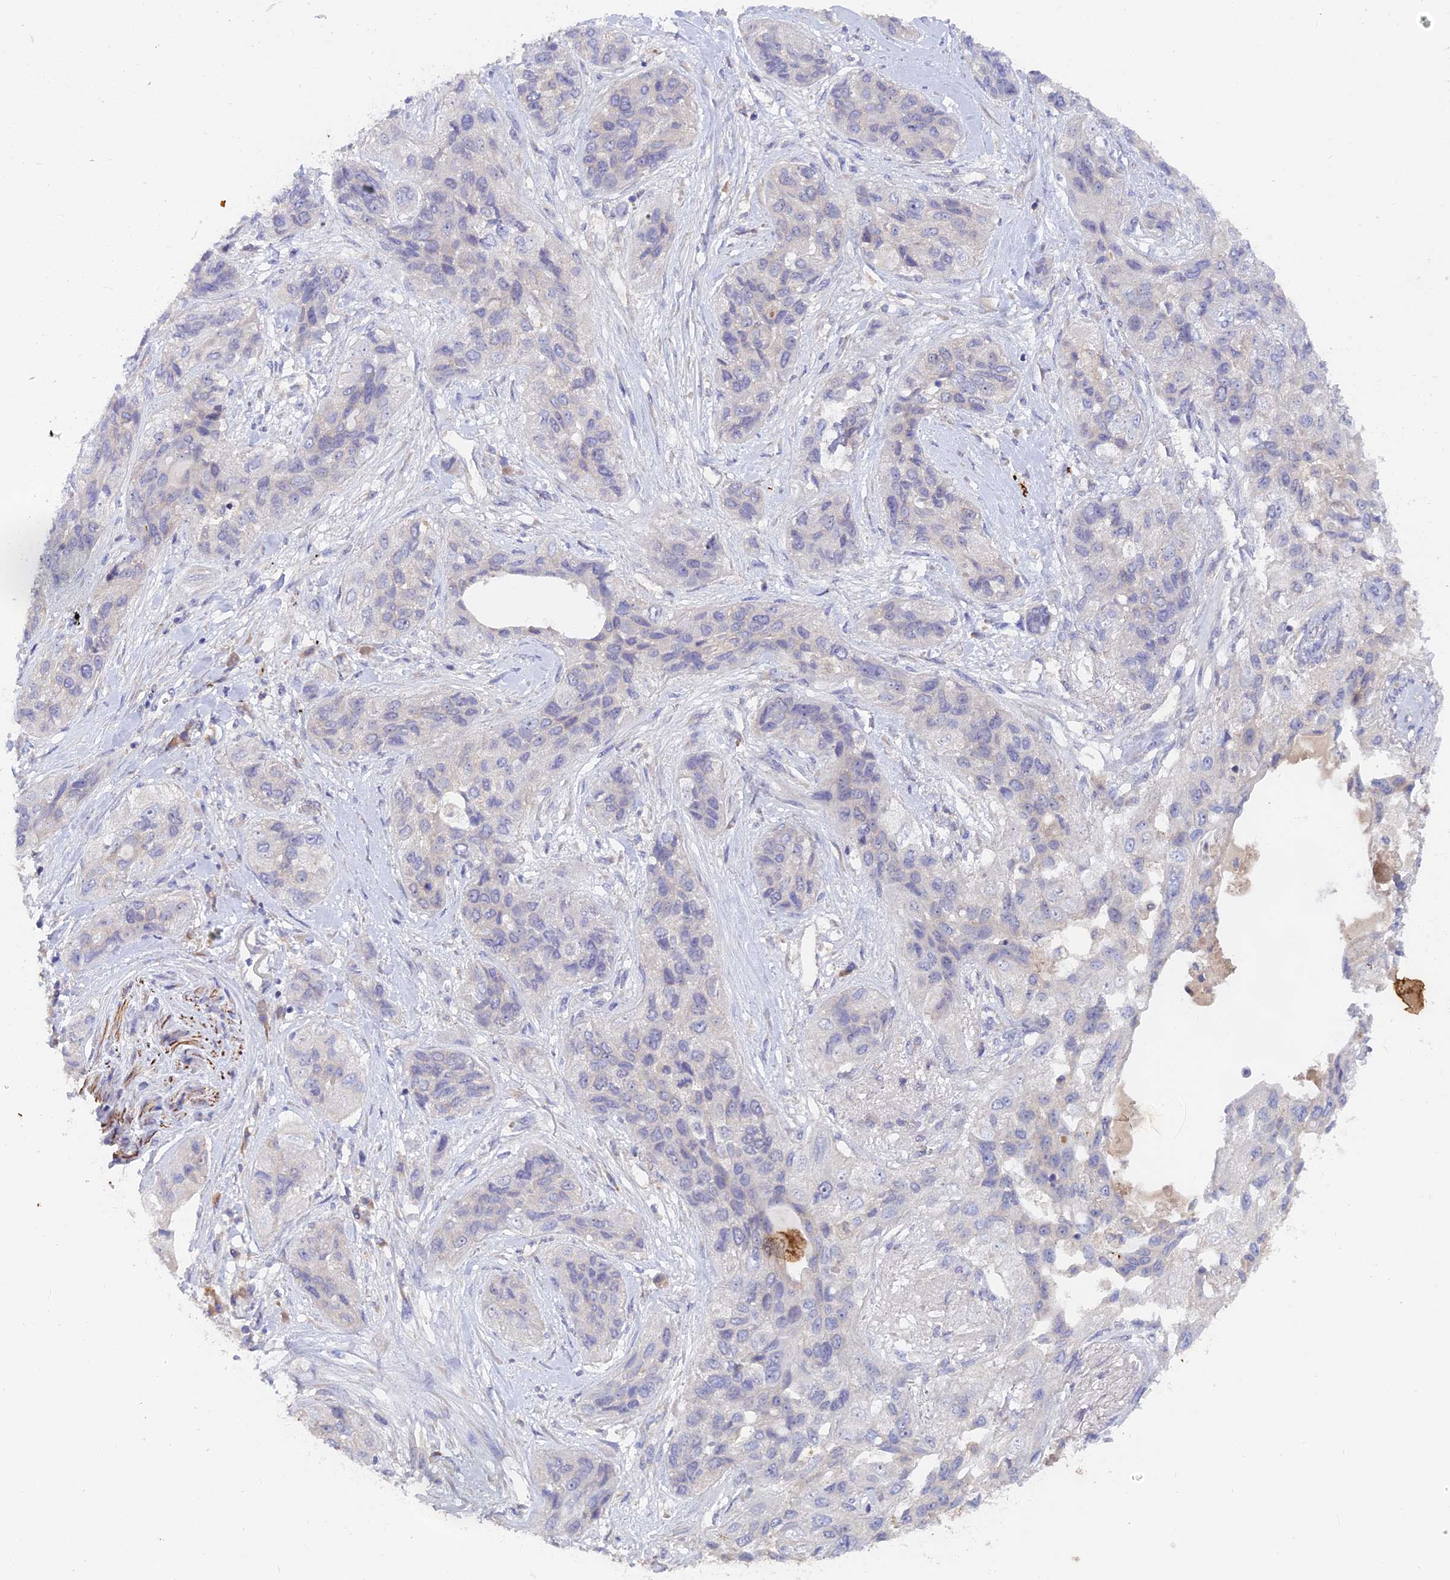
{"staining": {"intensity": "negative", "quantity": "none", "location": "none"}, "tissue": "lung cancer", "cell_type": "Tumor cells", "image_type": "cancer", "snomed": [{"axis": "morphology", "description": "Squamous cell carcinoma, NOS"}, {"axis": "topography", "description": "Lung"}], "caption": "This is an immunohistochemistry (IHC) image of human lung cancer. There is no expression in tumor cells.", "gene": "TENT4B", "patient": {"sex": "female", "age": 70}}